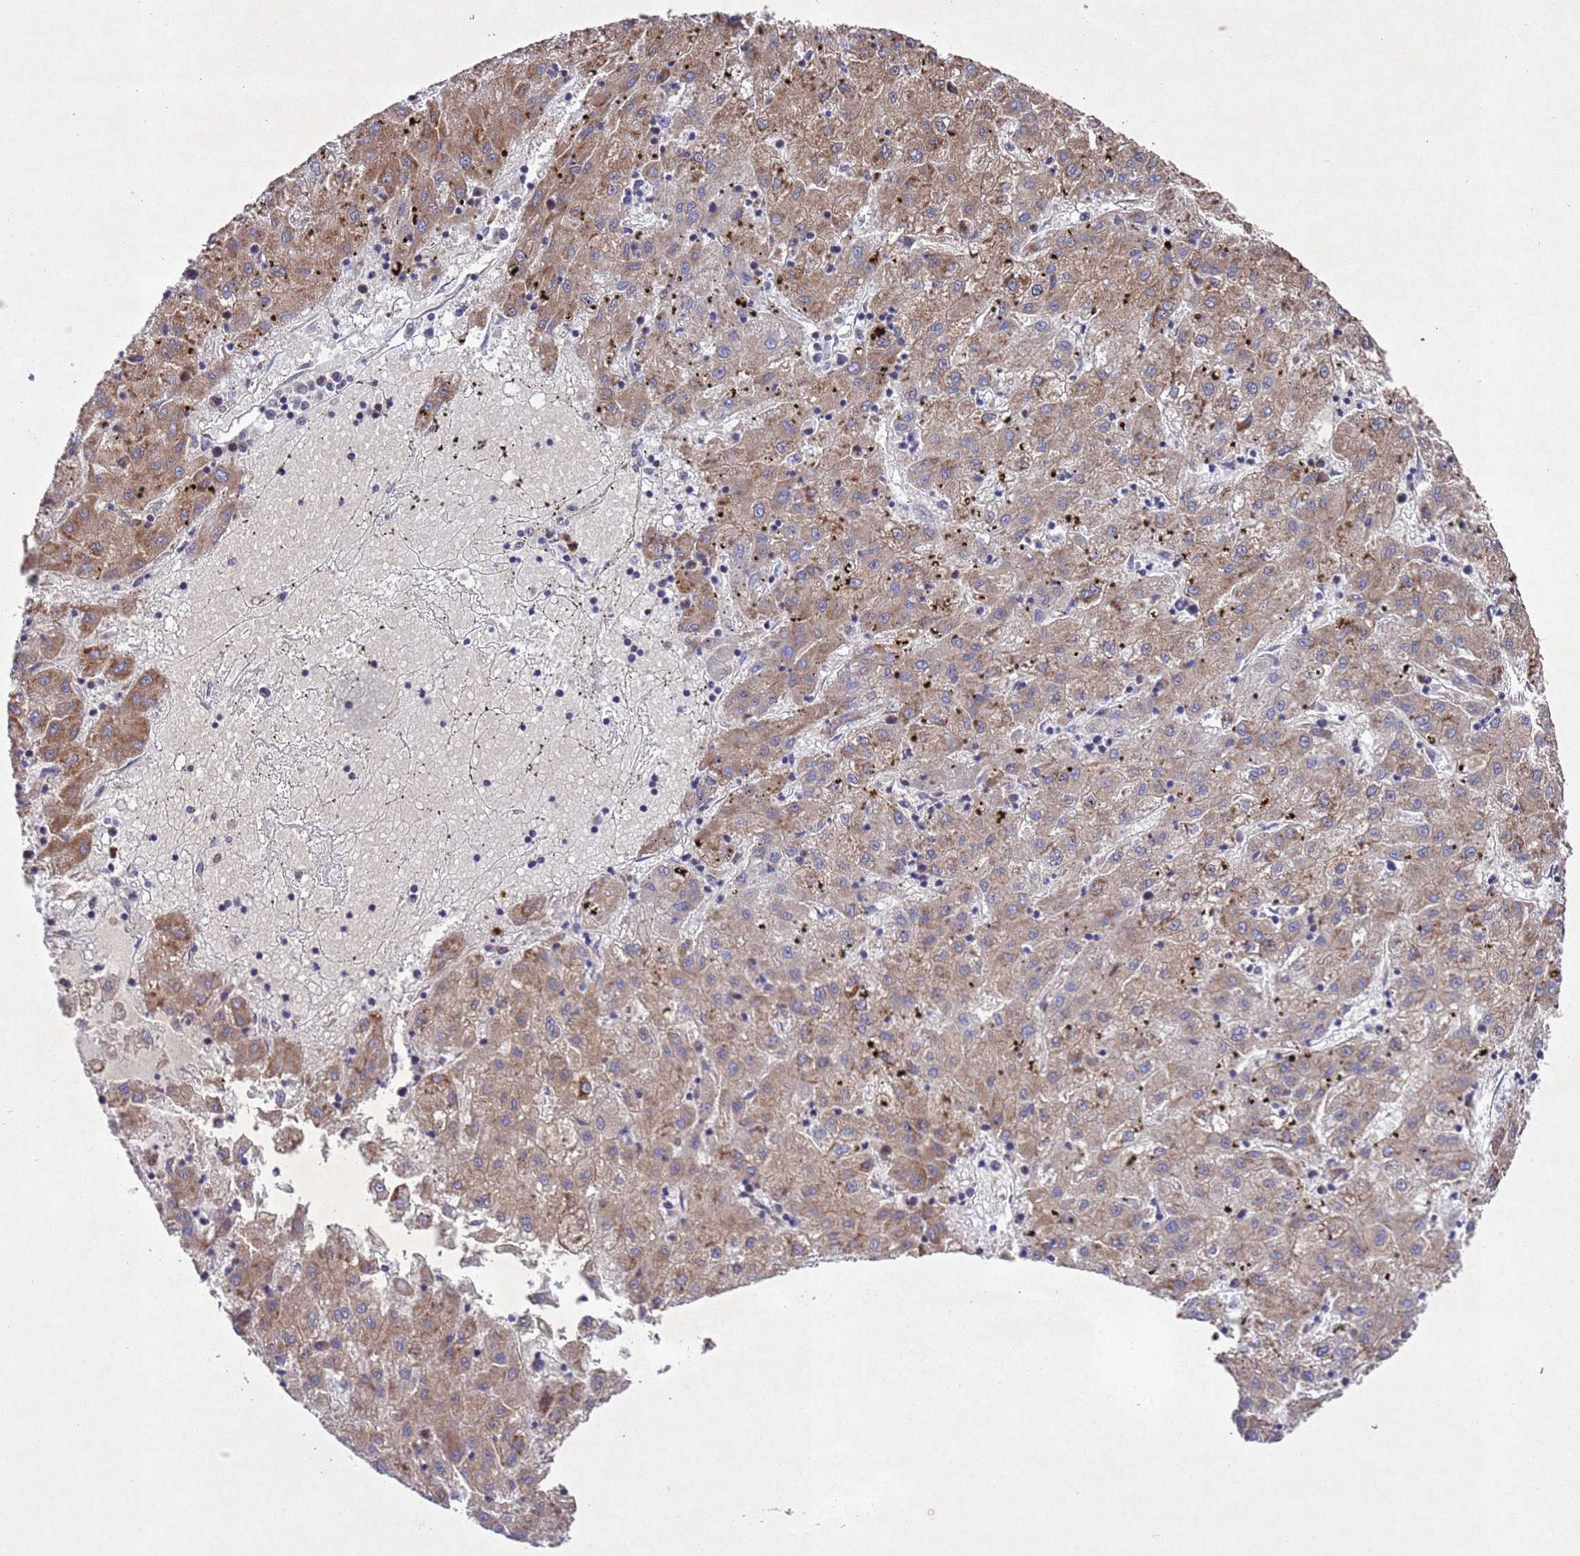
{"staining": {"intensity": "moderate", "quantity": ">75%", "location": "cytoplasmic/membranous"}, "tissue": "liver cancer", "cell_type": "Tumor cells", "image_type": "cancer", "snomed": [{"axis": "morphology", "description": "Carcinoma, Hepatocellular, NOS"}, {"axis": "topography", "description": "Liver"}], "caption": "Immunohistochemistry photomicrograph of neoplastic tissue: hepatocellular carcinoma (liver) stained using immunohistochemistry (IHC) displays medium levels of moderate protein expression localized specifically in the cytoplasmic/membranous of tumor cells, appearing as a cytoplasmic/membranous brown color.", "gene": "TBK1", "patient": {"sex": "male", "age": 72}}